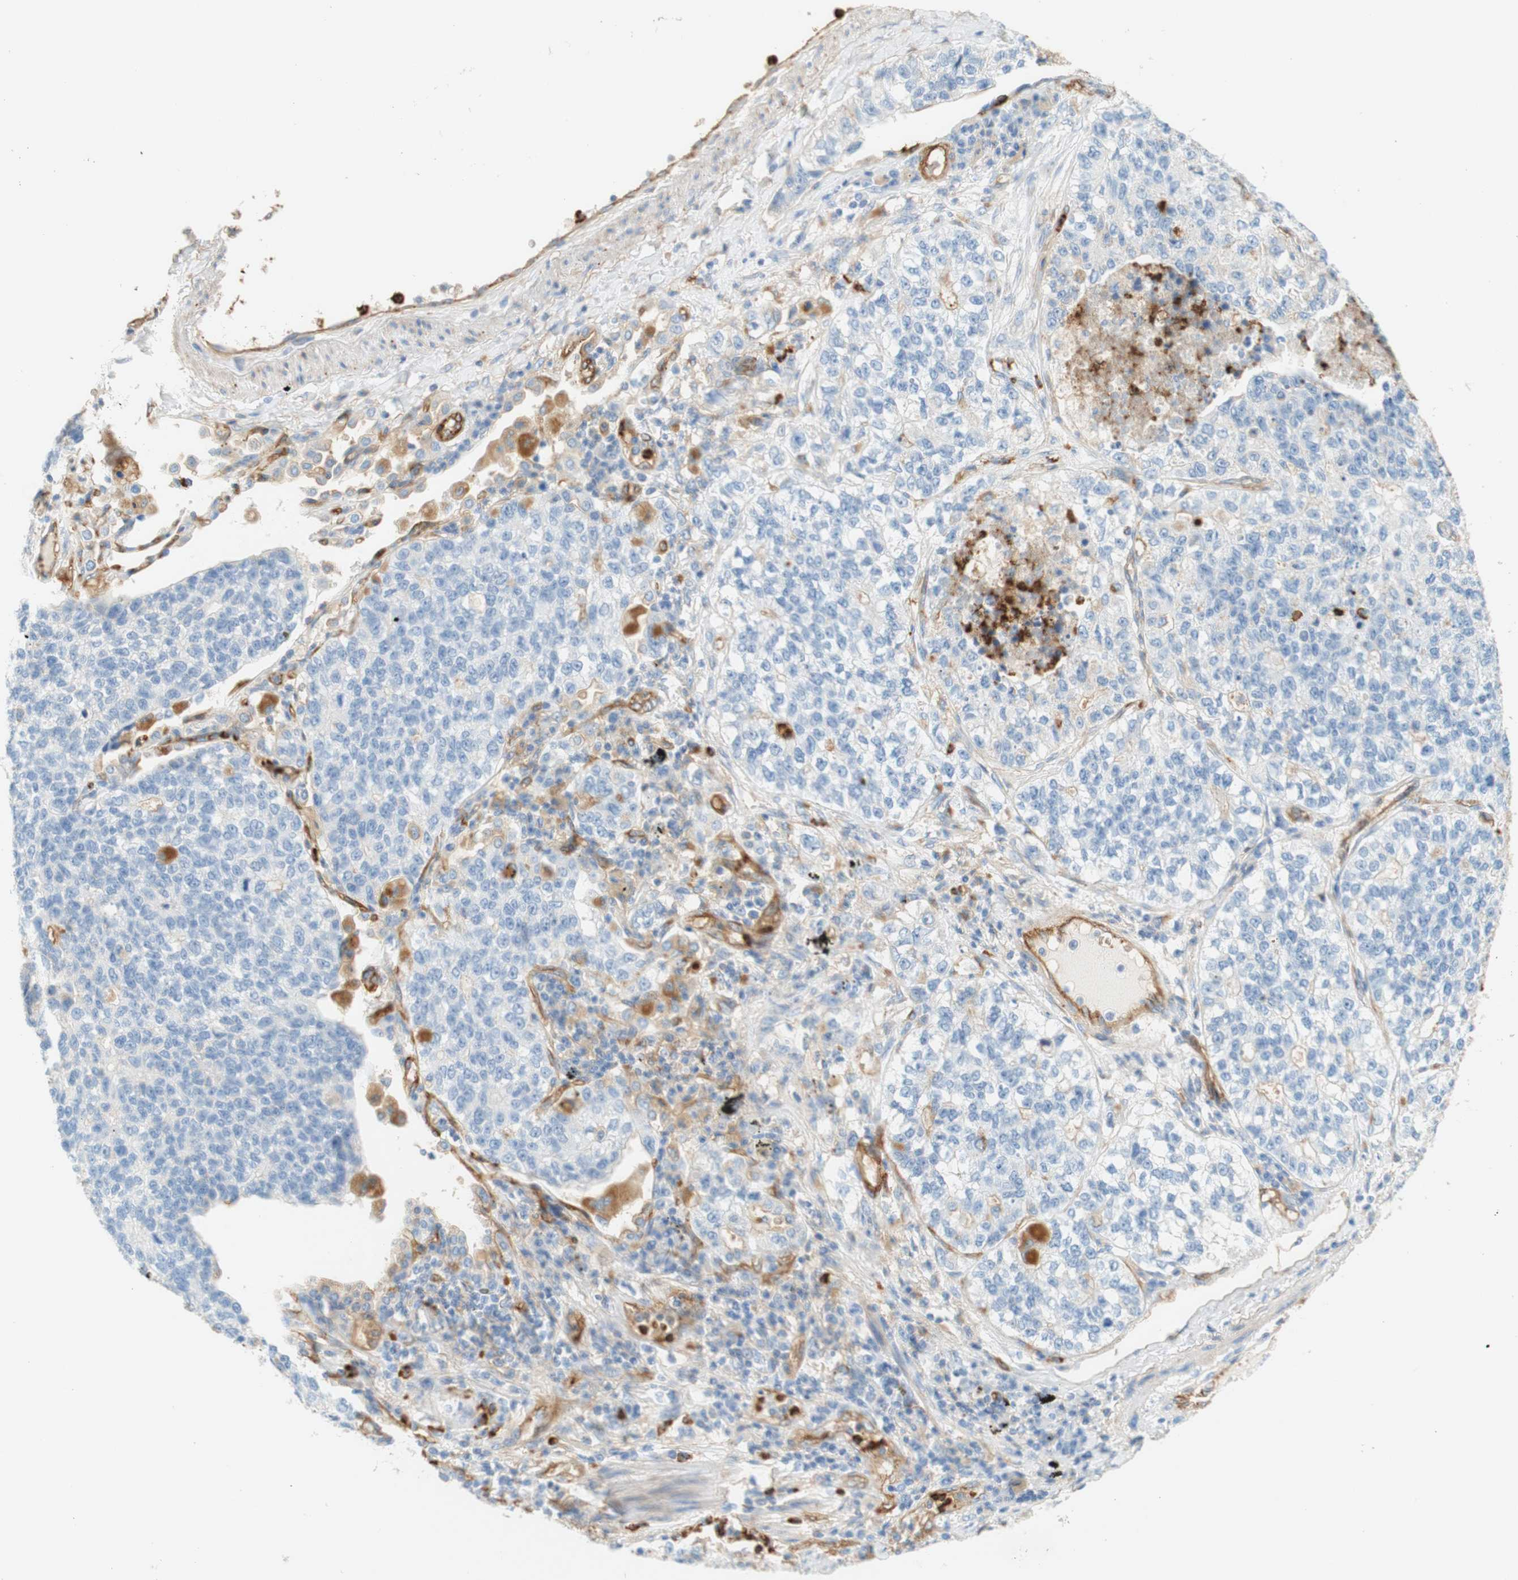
{"staining": {"intensity": "negative", "quantity": "none", "location": "none"}, "tissue": "lung cancer", "cell_type": "Tumor cells", "image_type": "cancer", "snomed": [{"axis": "morphology", "description": "Adenocarcinoma, NOS"}, {"axis": "topography", "description": "Lung"}], "caption": "Lung adenocarcinoma was stained to show a protein in brown. There is no significant staining in tumor cells. The staining is performed using DAB brown chromogen with nuclei counter-stained in using hematoxylin.", "gene": "STOM", "patient": {"sex": "male", "age": 49}}